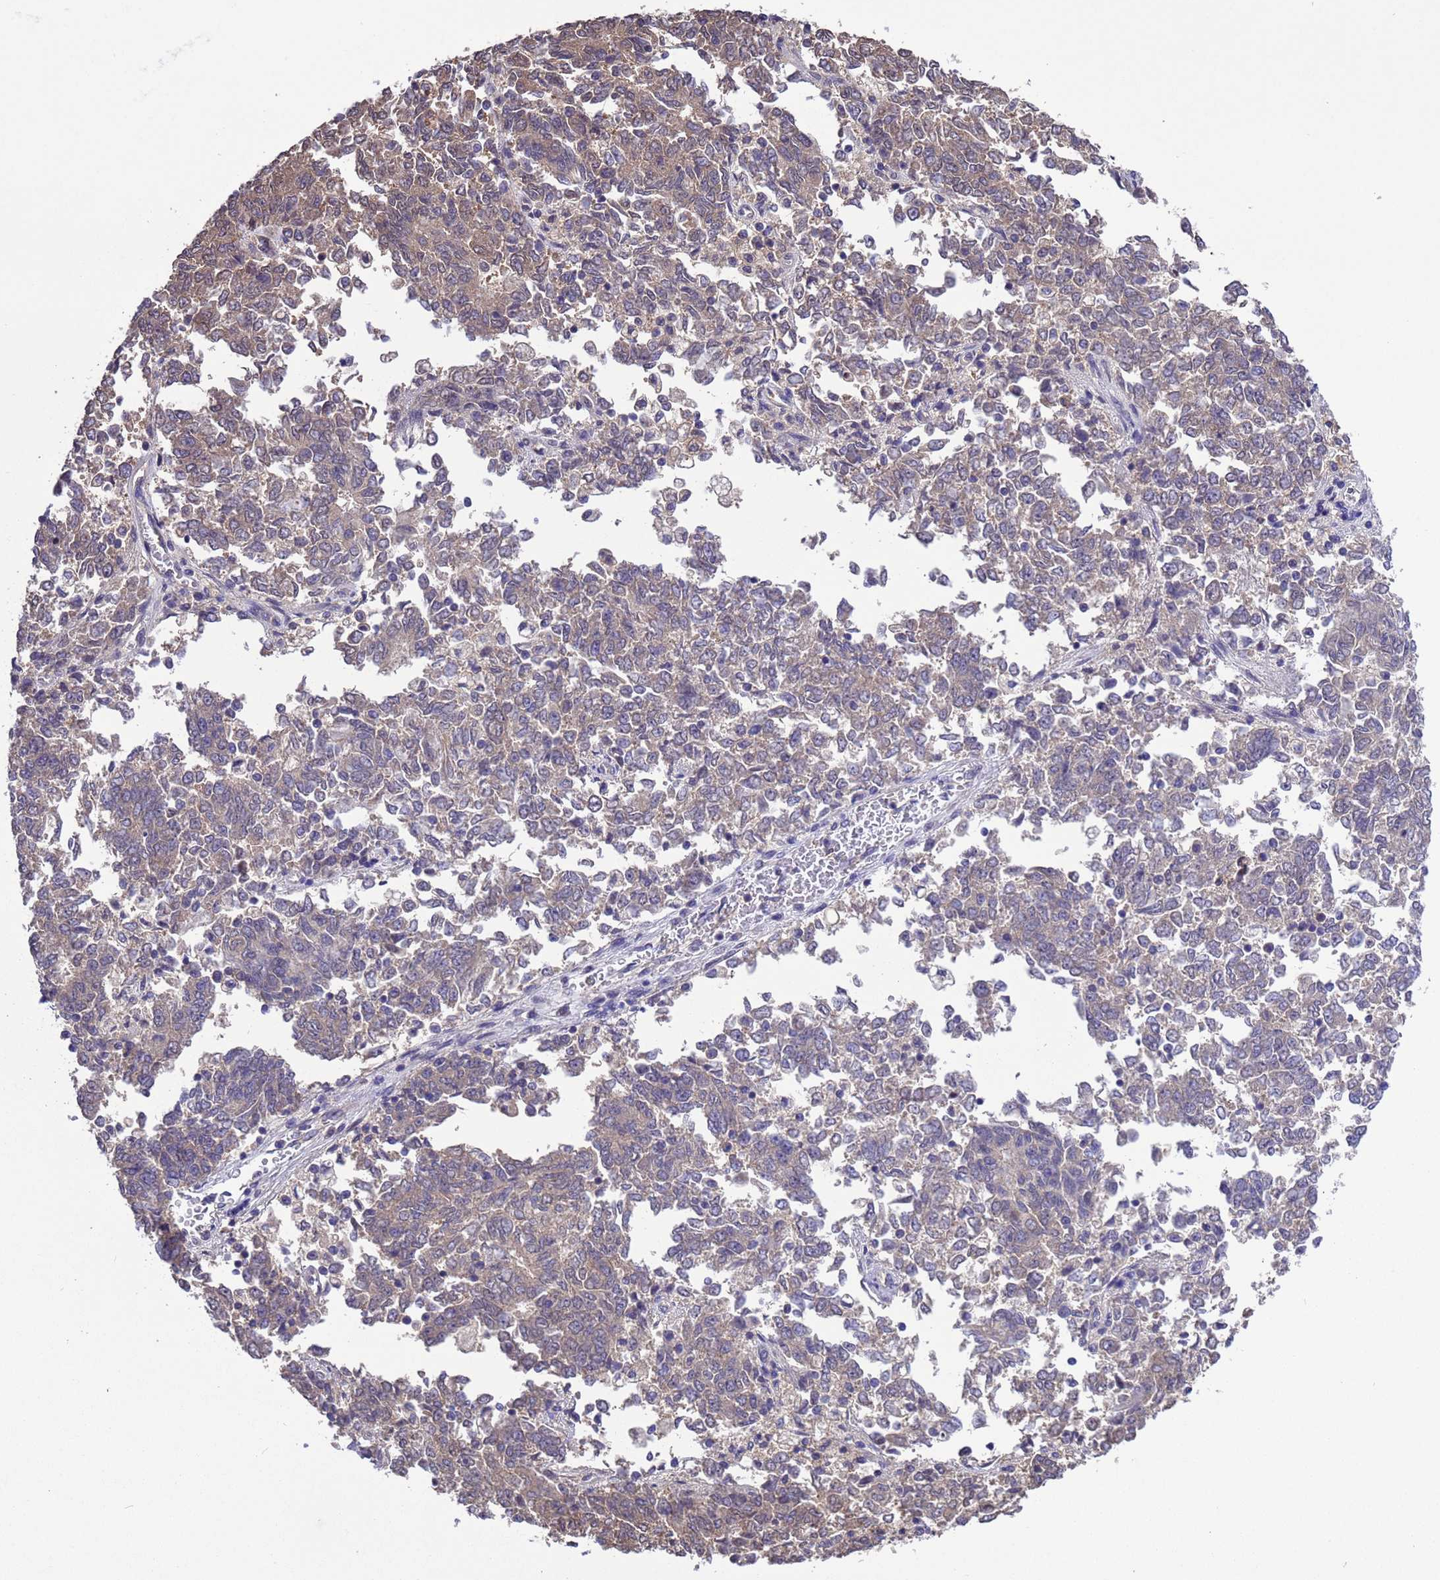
{"staining": {"intensity": "weak", "quantity": "25%-75%", "location": "cytoplasmic/membranous"}, "tissue": "endometrial cancer", "cell_type": "Tumor cells", "image_type": "cancer", "snomed": [{"axis": "morphology", "description": "Adenocarcinoma, NOS"}, {"axis": "topography", "description": "Endometrium"}], "caption": "Endometrial cancer stained for a protein (brown) displays weak cytoplasmic/membranous positive staining in approximately 25%-75% of tumor cells.", "gene": "ZFP69B", "patient": {"sex": "female", "age": 80}}